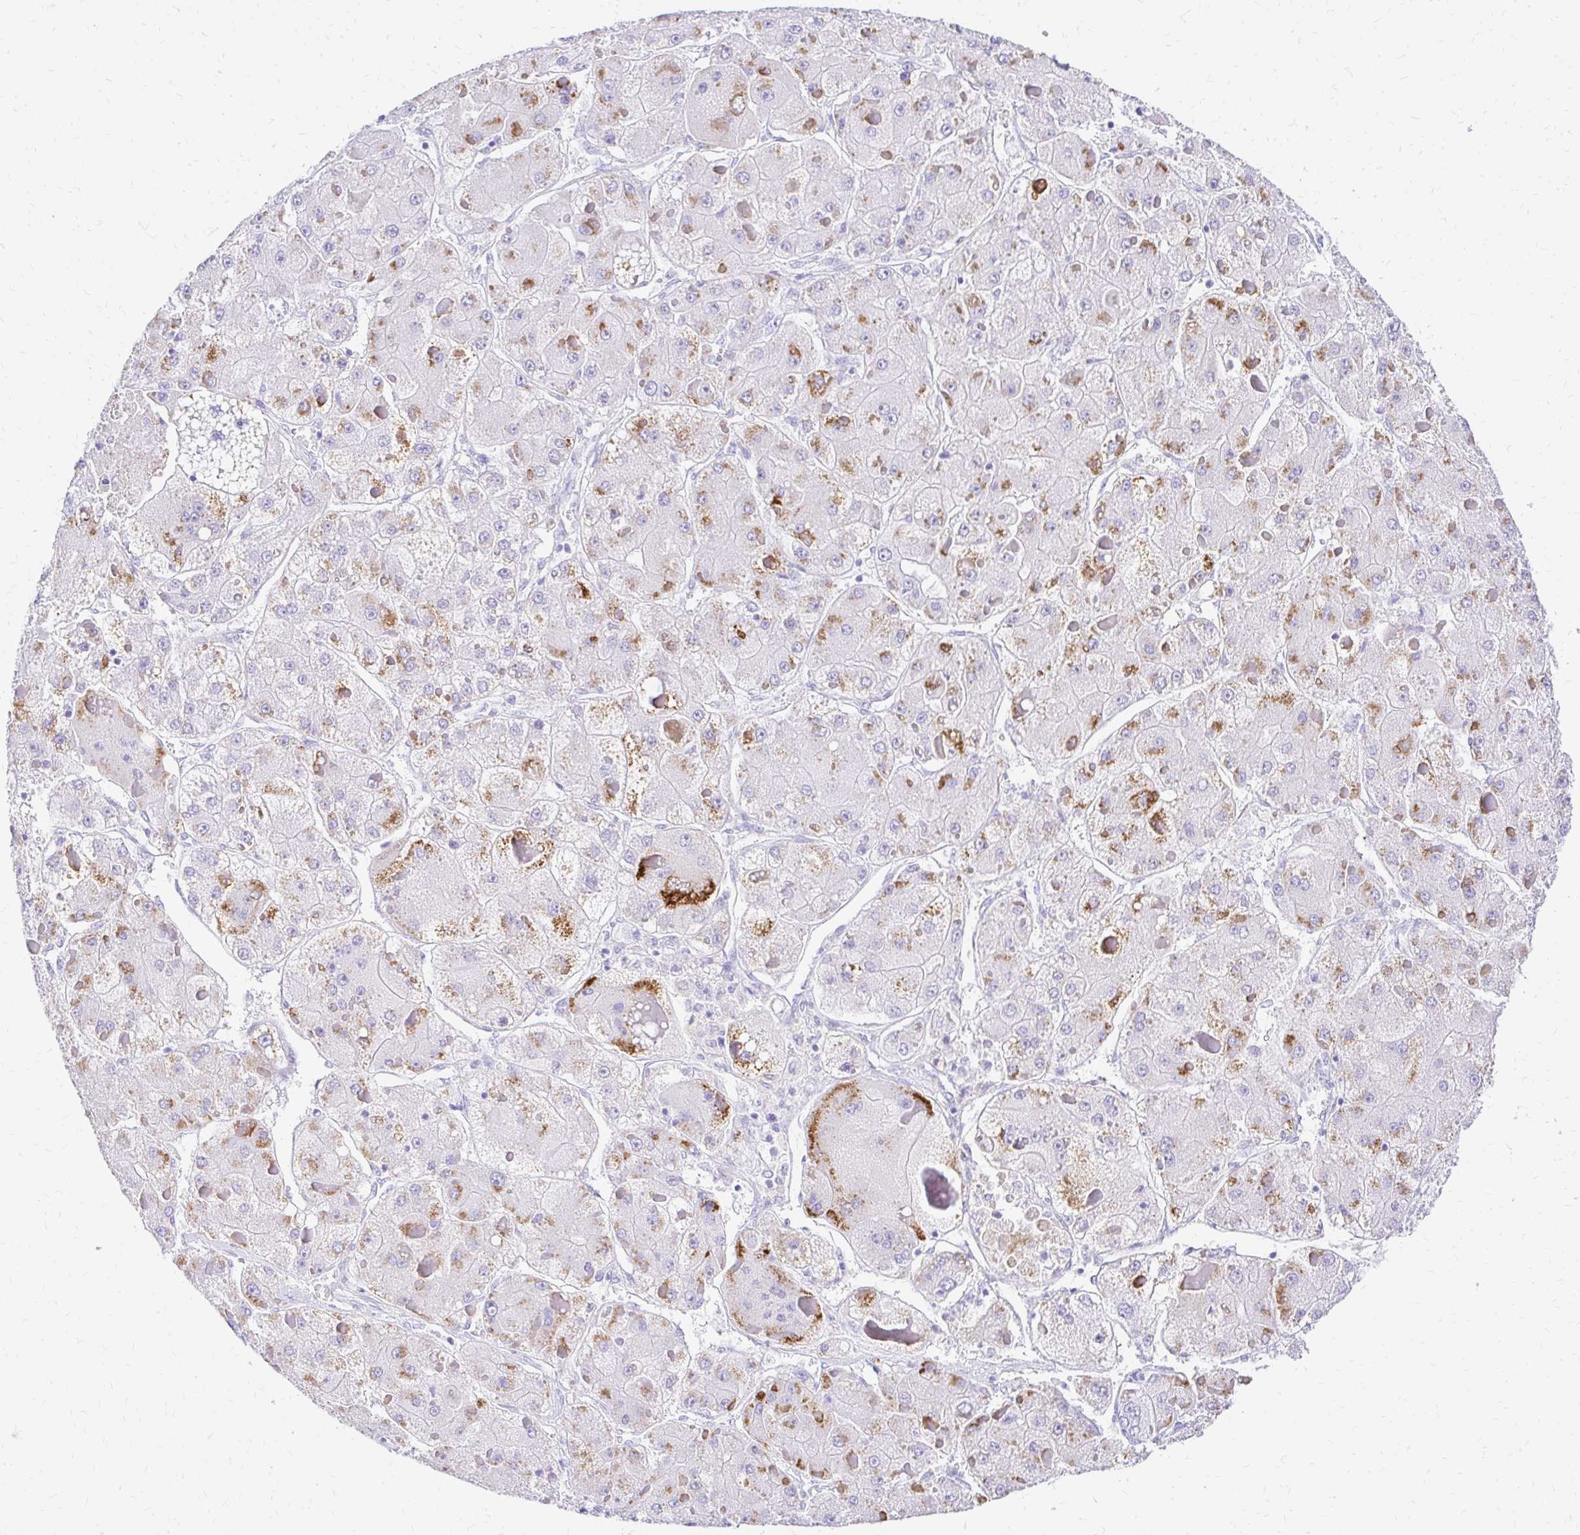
{"staining": {"intensity": "moderate", "quantity": "25%-75%", "location": "cytoplasmic/membranous"}, "tissue": "liver cancer", "cell_type": "Tumor cells", "image_type": "cancer", "snomed": [{"axis": "morphology", "description": "Carcinoma, Hepatocellular, NOS"}, {"axis": "topography", "description": "Liver"}], "caption": "Liver hepatocellular carcinoma tissue shows moderate cytoplasmic/membranous expression in approximately 25%-75% of tumor cells, visualized by immunohistochemistry.", "gene": "S100G", "patient": {"sex": "female", "age": 73}}